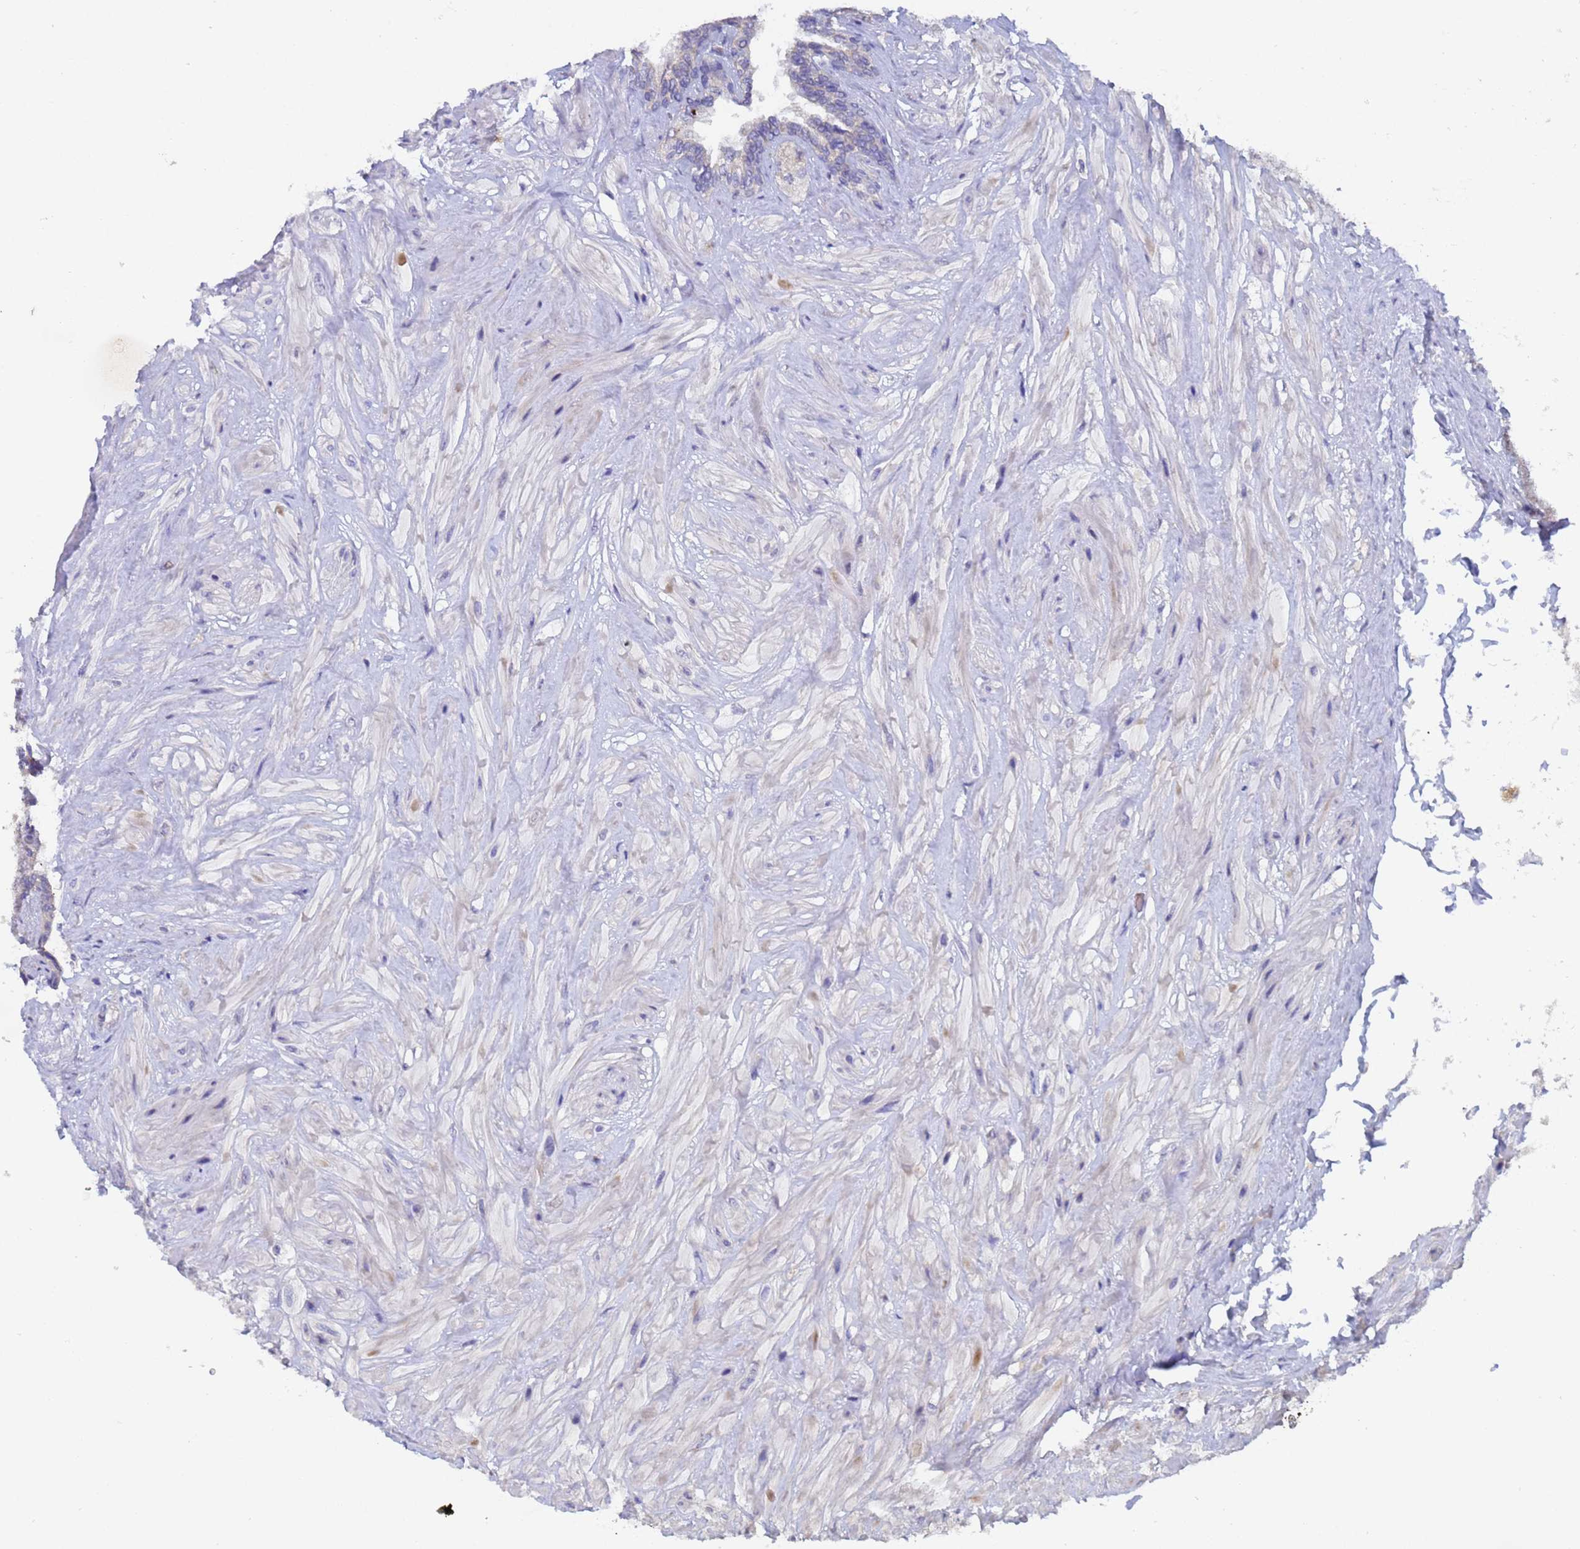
{"staining": {"intensity": "weak", "quantity": "<25%", "location": "cytoplasmic/membranous"}, "tissue": "seminal vesicle", "cell_type": "Glandular cells", "image_type": "normal", "snomed": [{"axis": "morphology", "description": "Normal tissue, NOS"}, {"axis": "topography", "description": "Seminal veicle"}, {"axis": "topography", "description": "Peripheral nerve tissue"}], "caption": "Photomicrograph shows no significant protein staining in glandular cells of unremarkable seminal vesicle.", "gene": "IHO1", "patient": {"sex": "male", "age": 60}}